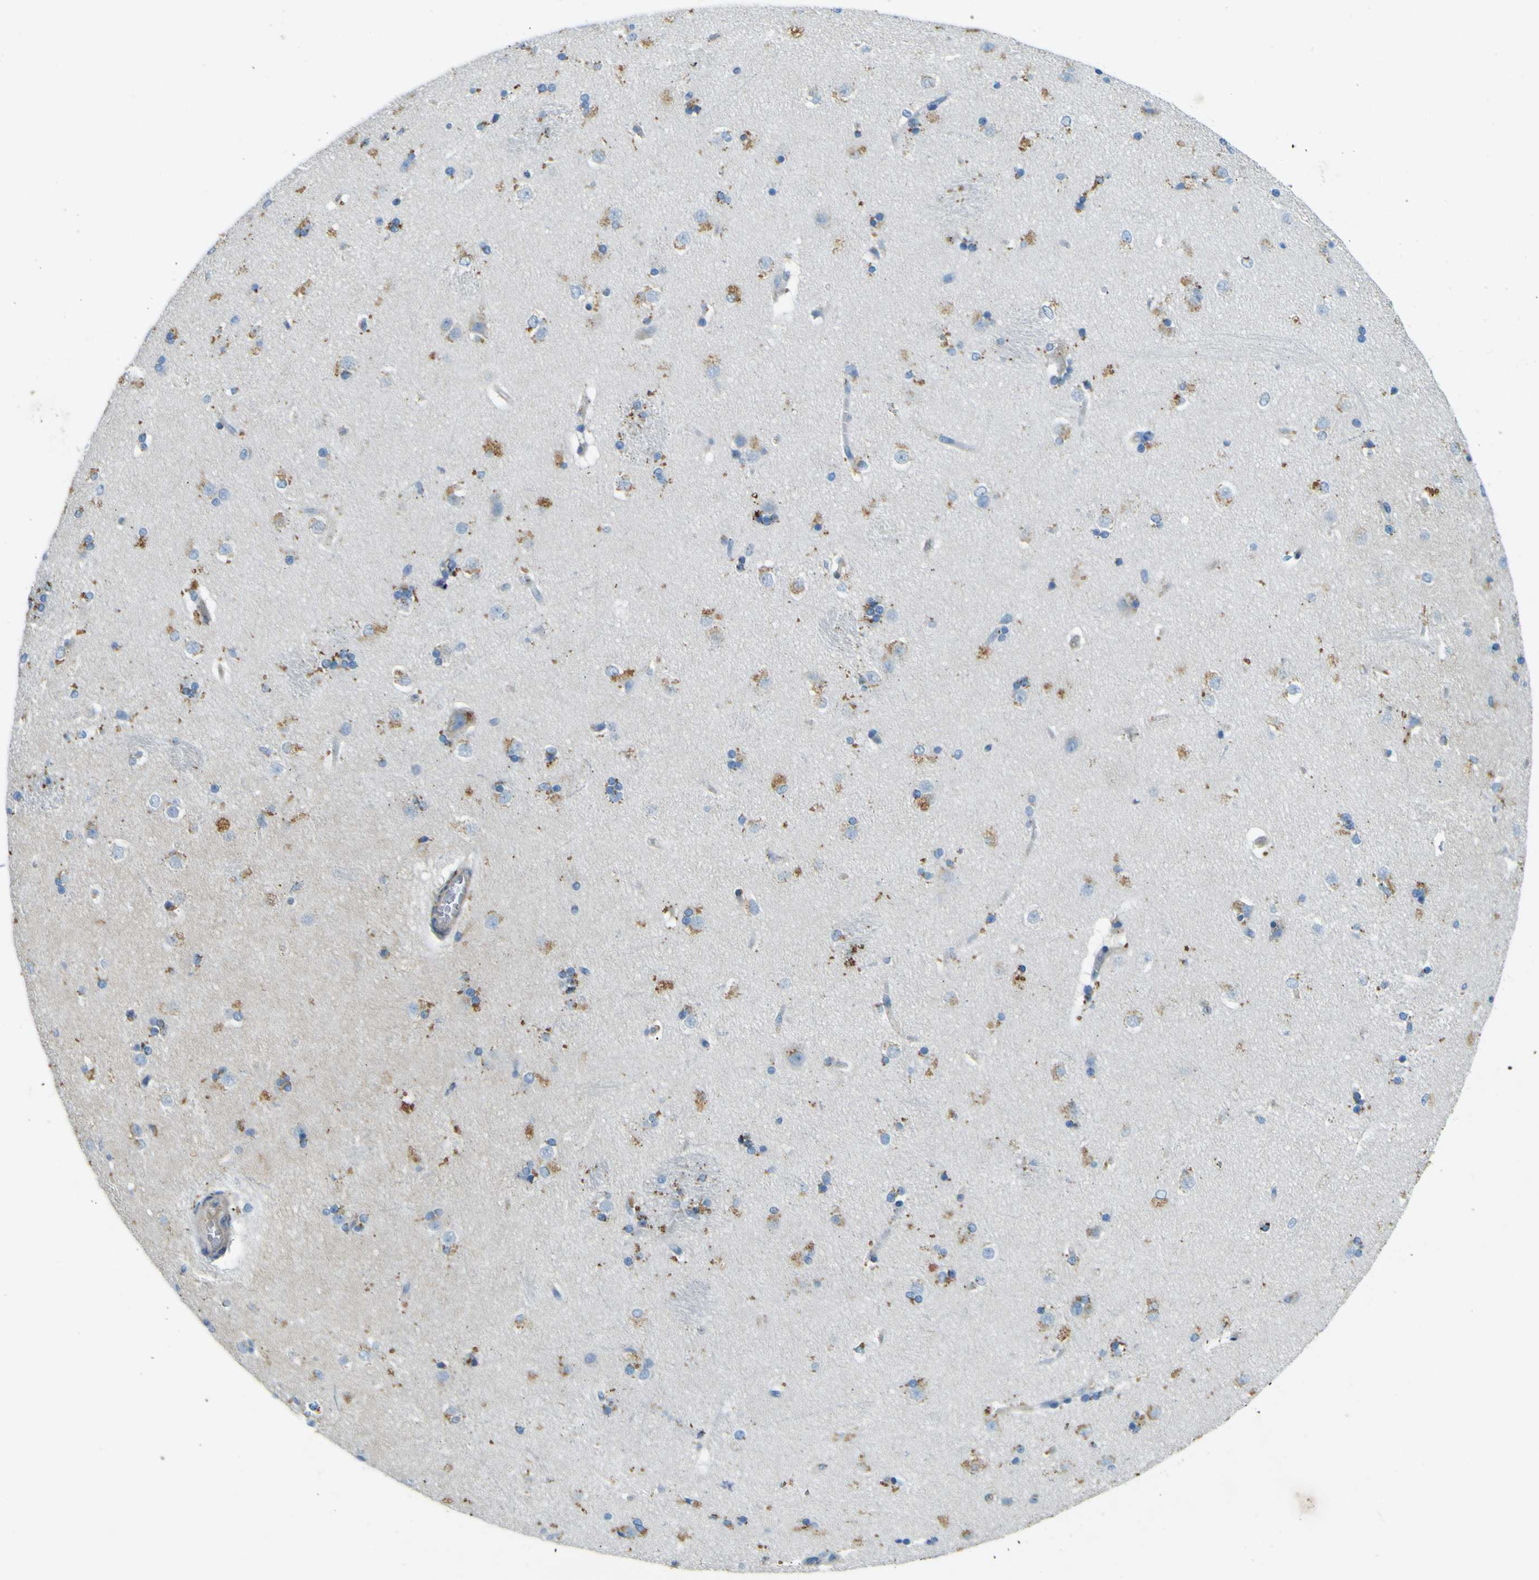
{"staining": {"intensity": "negative", "quantity": "none", "location": "none"}, "tissue": "caudate", "cell_type": "Glial cells", "image_type": "normal", "snomed": [{"axis": "morphology", "description": "Normal tissue, NOS"}, {"axis": "topography", "description": "Lateral ventricle wall"}], "caption": "Glial cells show no significant protein staining in unremarkable caudate. (DAB (3,3'-diaminobenzidine) immunohistochemistry, high magnification).", "gene": "PDE9A", "patient": {"sex": "female", "age": 19}}